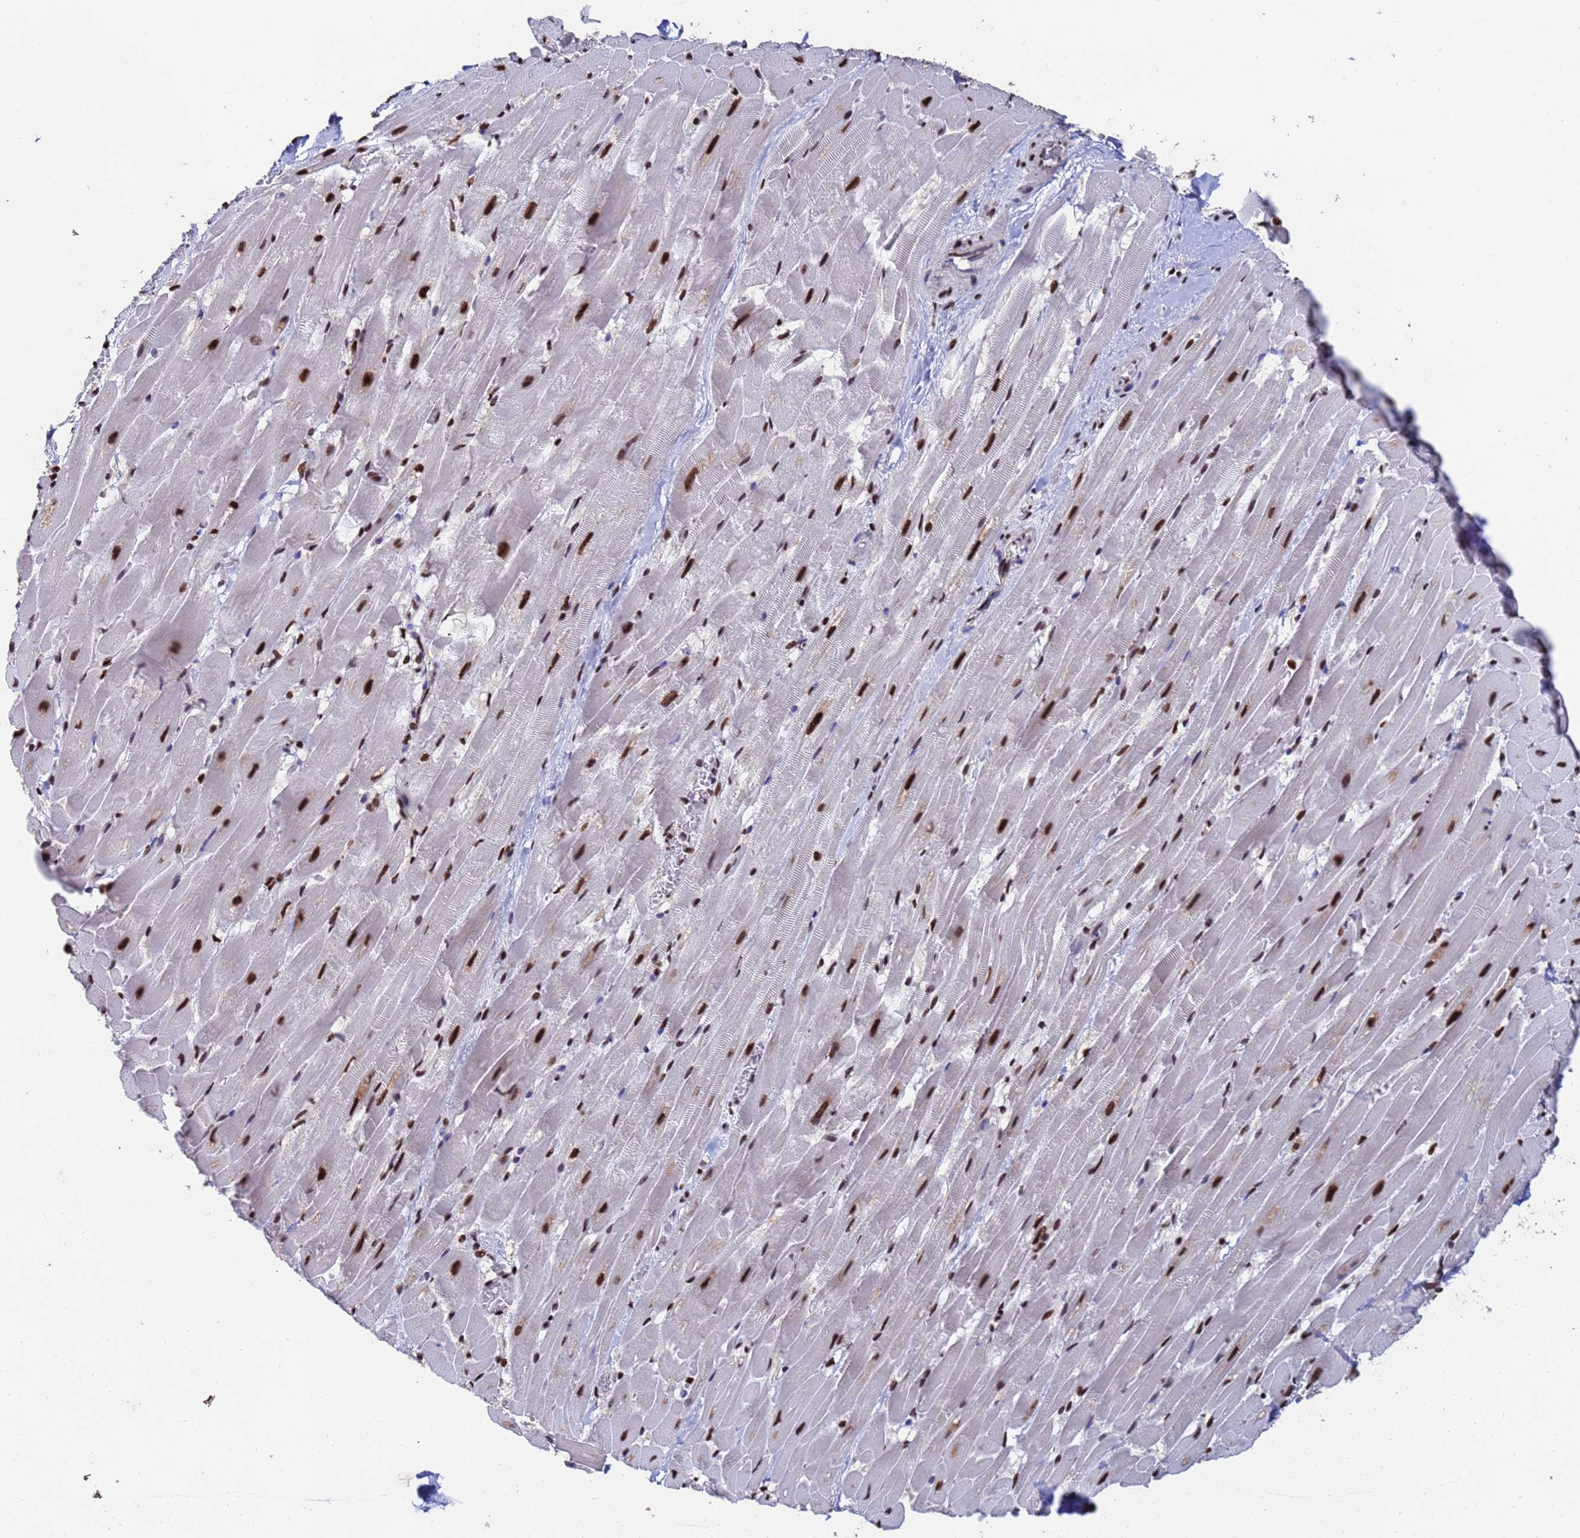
{"staining": {"intensity": "strong", "quantity": "25%-75%", "location": "nuclear"}, "tissue": "heart muscle", "cell_type": "Cardiomyocytes", "image_type": "normal", "snomed": [{"axis": "morphology", "description": "Normal tissue, NOS"}, {"axis": "topography", "description": "Heart"}], "caption": "A photomicrograph of heart muscle stained for a protein reveals strong nuclear brown staining in cardiomyocytes. (brown staining indicates protein expression, while blue staining denotes nuclei).", "gene": "SF3B2", "patient": {"sex": "male", "age": 37}}